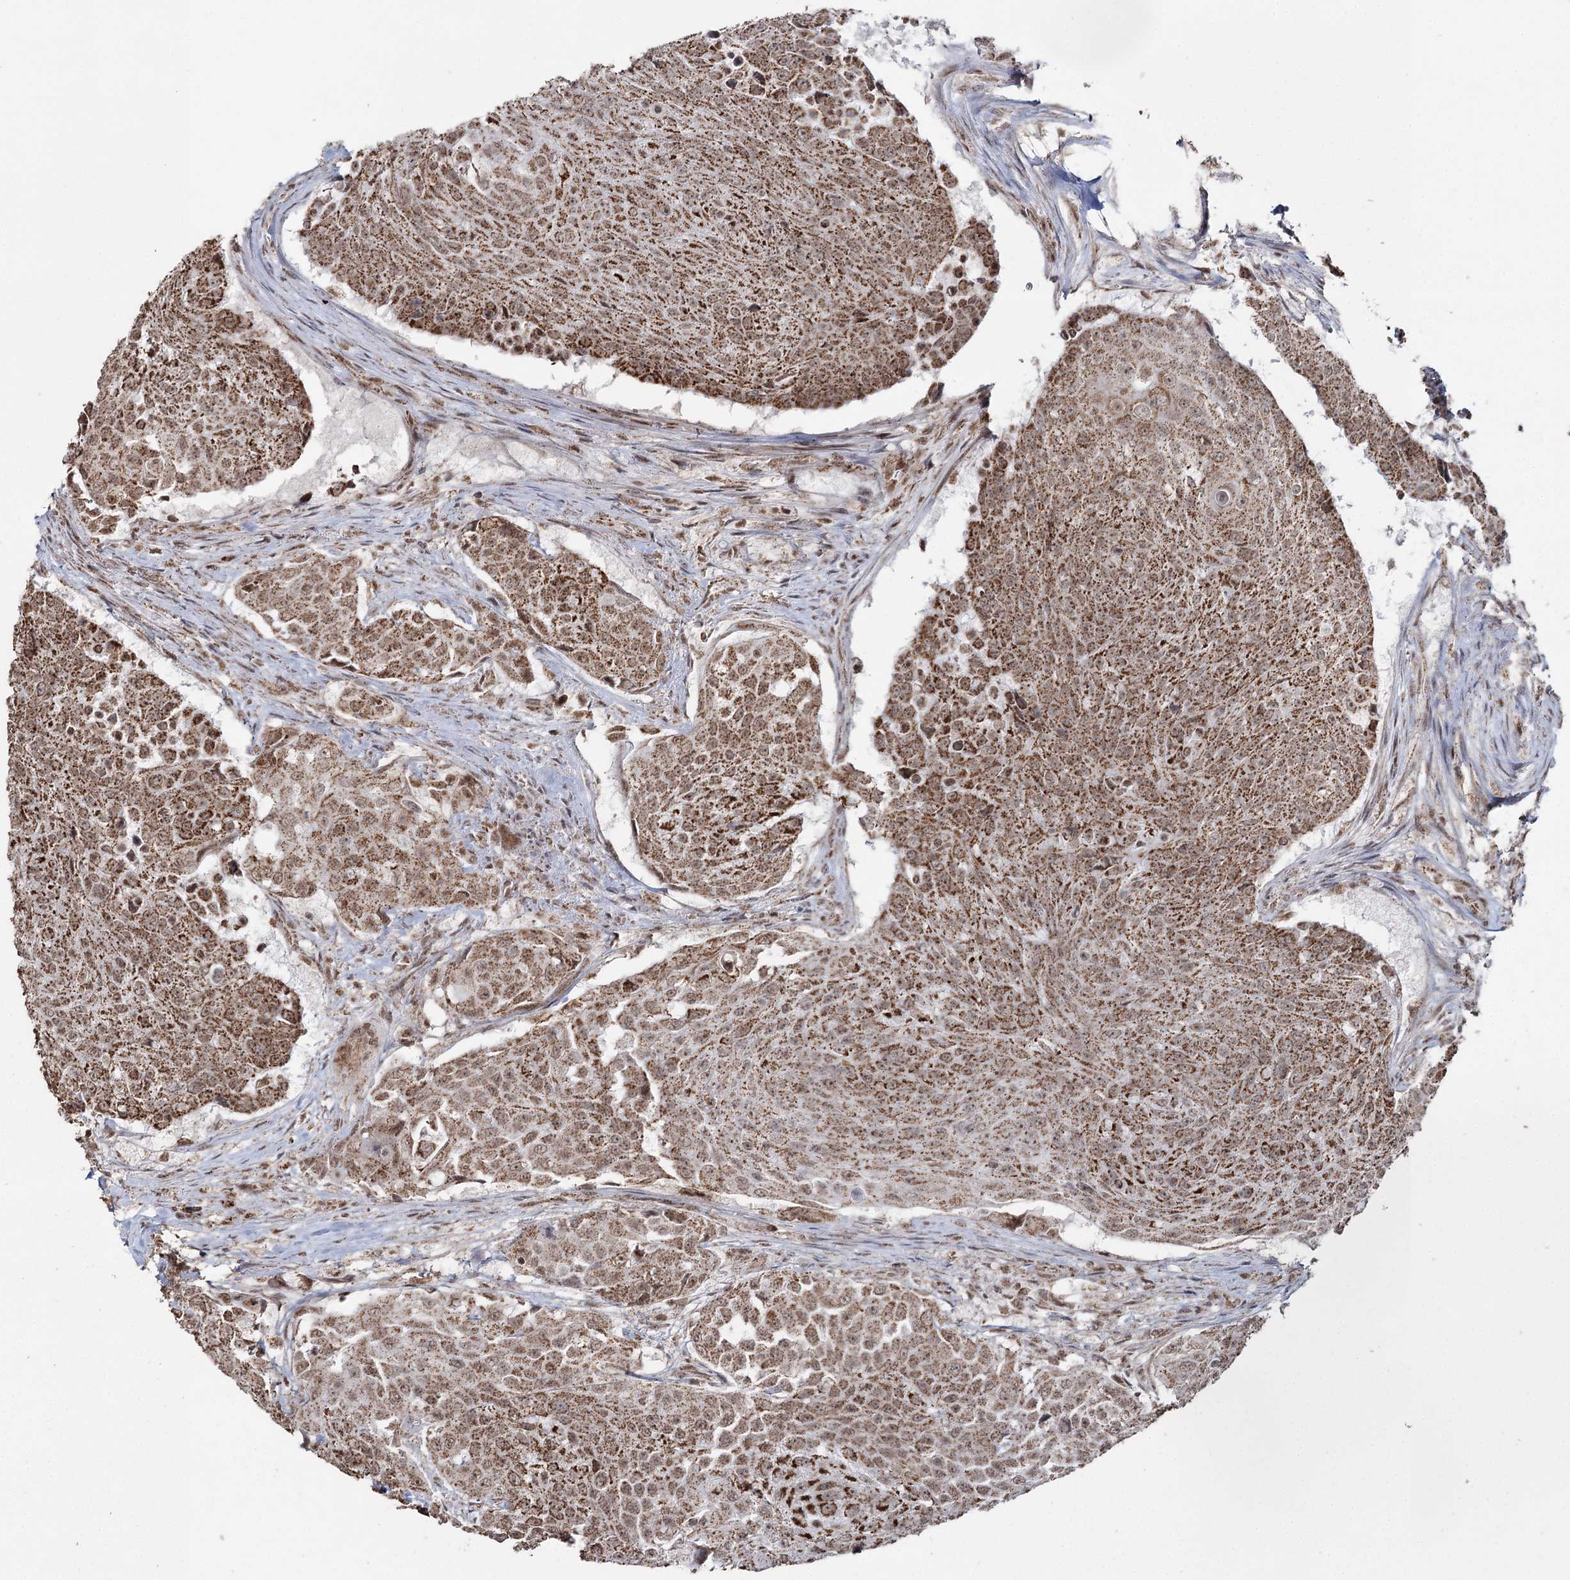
{"staining": {"intensity": "moderate", "quantity": ">75%", "location": "cytoplasmic/membranous,nuclear"}, "tissue": "urothelial cancer", "cell_type": "Tumor cells", "image_type": "cancer", "snomed": [{"axis": "morphology", "description": "Urothelial carcinoma, High grade"}, {"axis": "topography", "description": "Urinary bladder"}], "caption": "A brown stain highlights moderate cytoplasmic/membranous and nuclear staining of a protein in human urothelial cancer tumor cells.", "gene": "PDHX", "patient": {"sex": "female", "age": 63}}